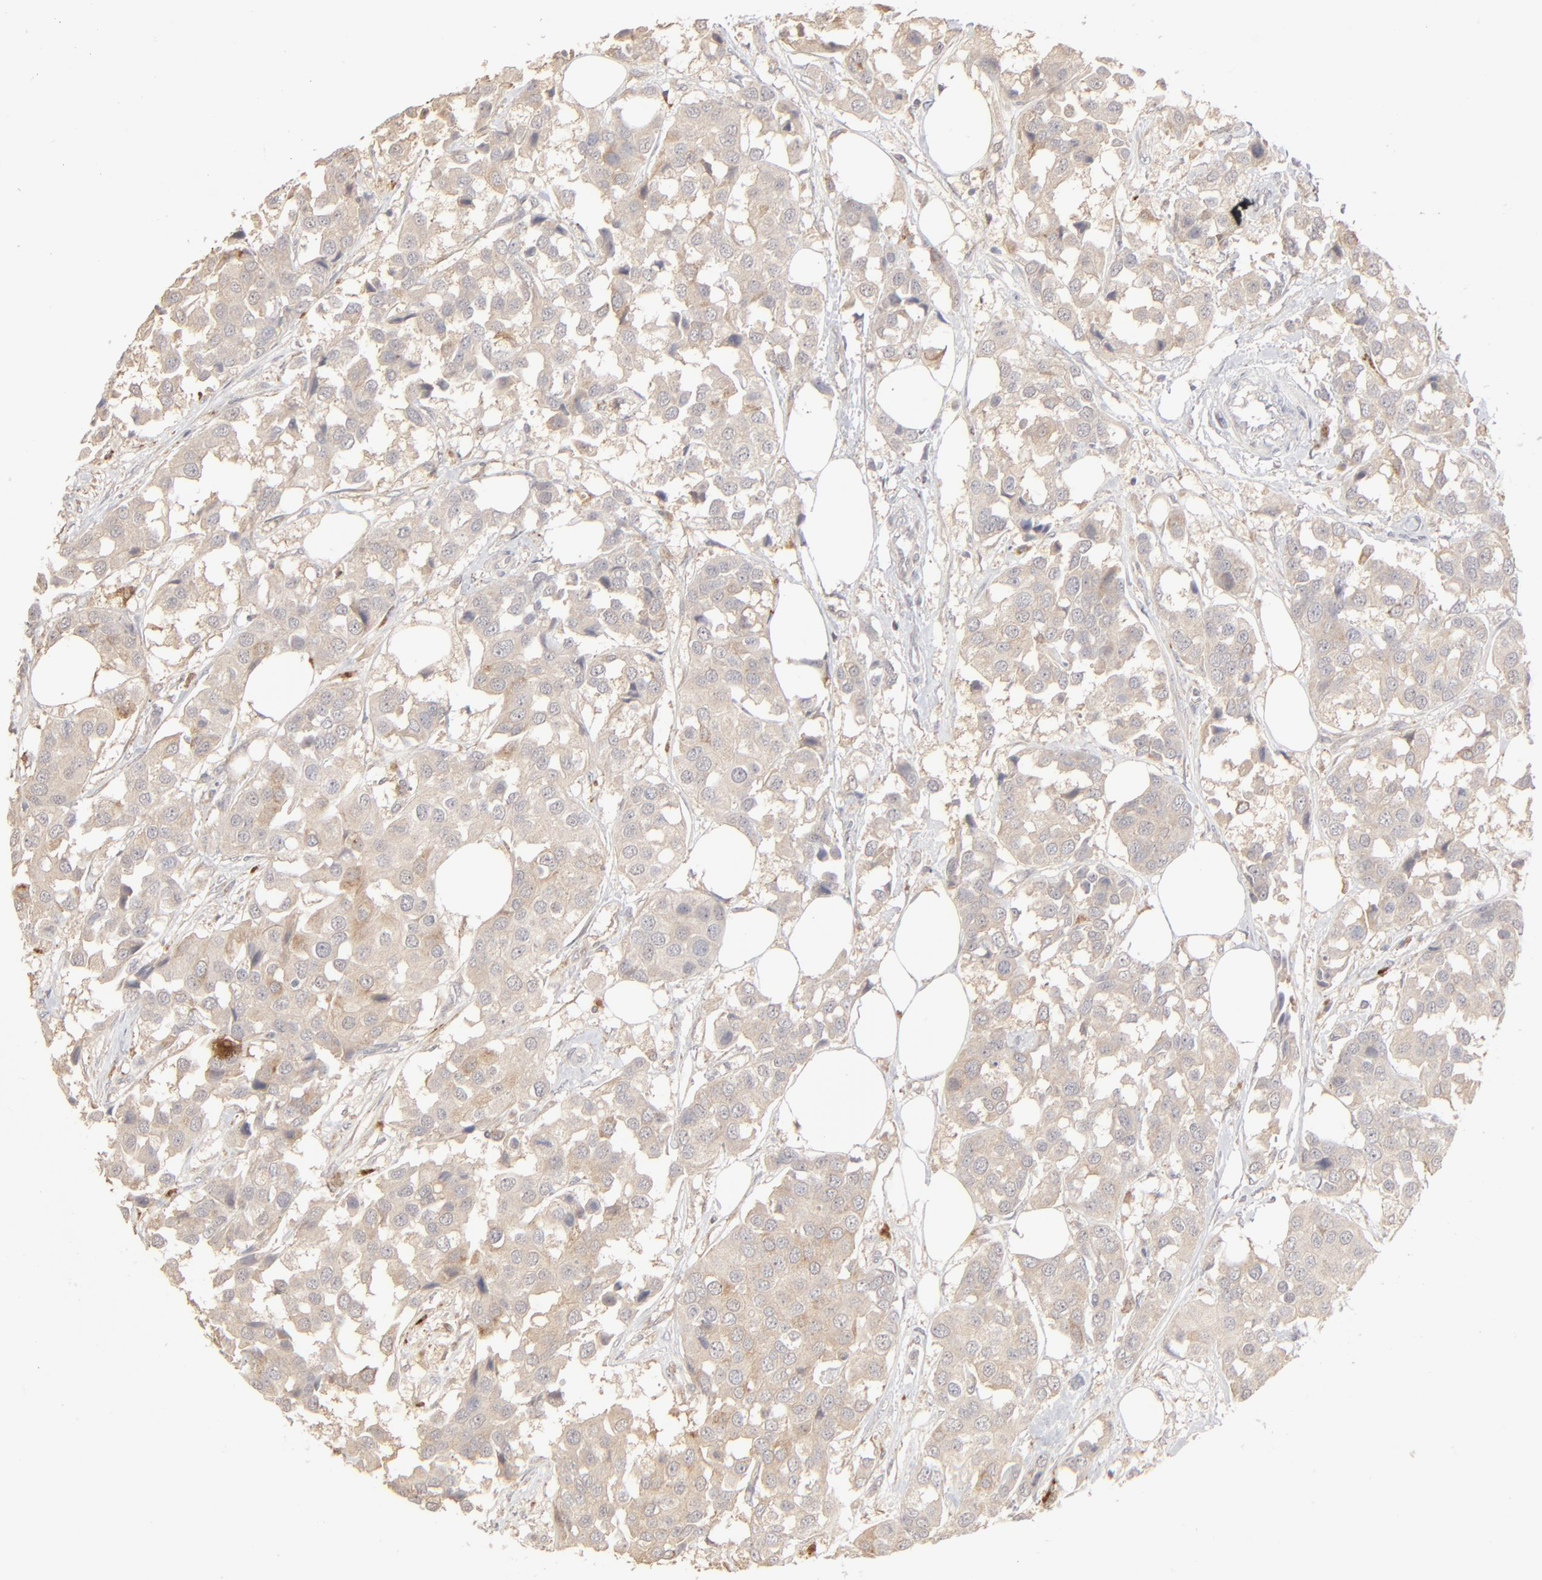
{"staining": {"intensity": "weak", "quantity": ">75%", "location": "cytoplasmic/membranous"}, "tissue": "breast cancer", "cell_type": "Tumor cells", "image_type": "cancer", "snomed": [{"axis": "morphology", "description": "Duct carcinoma"}, {"axis": "topography", "description": "Breast"}], "caption": "There is low levels of weak cytoplasmic/membranous expression in tumor cells of breast invasive ductal carcinoma, as demonstrated by immunohistochemical staining (brown color).", "gene": "POMT2", "patient": {"sex": "female", "age": 80}}